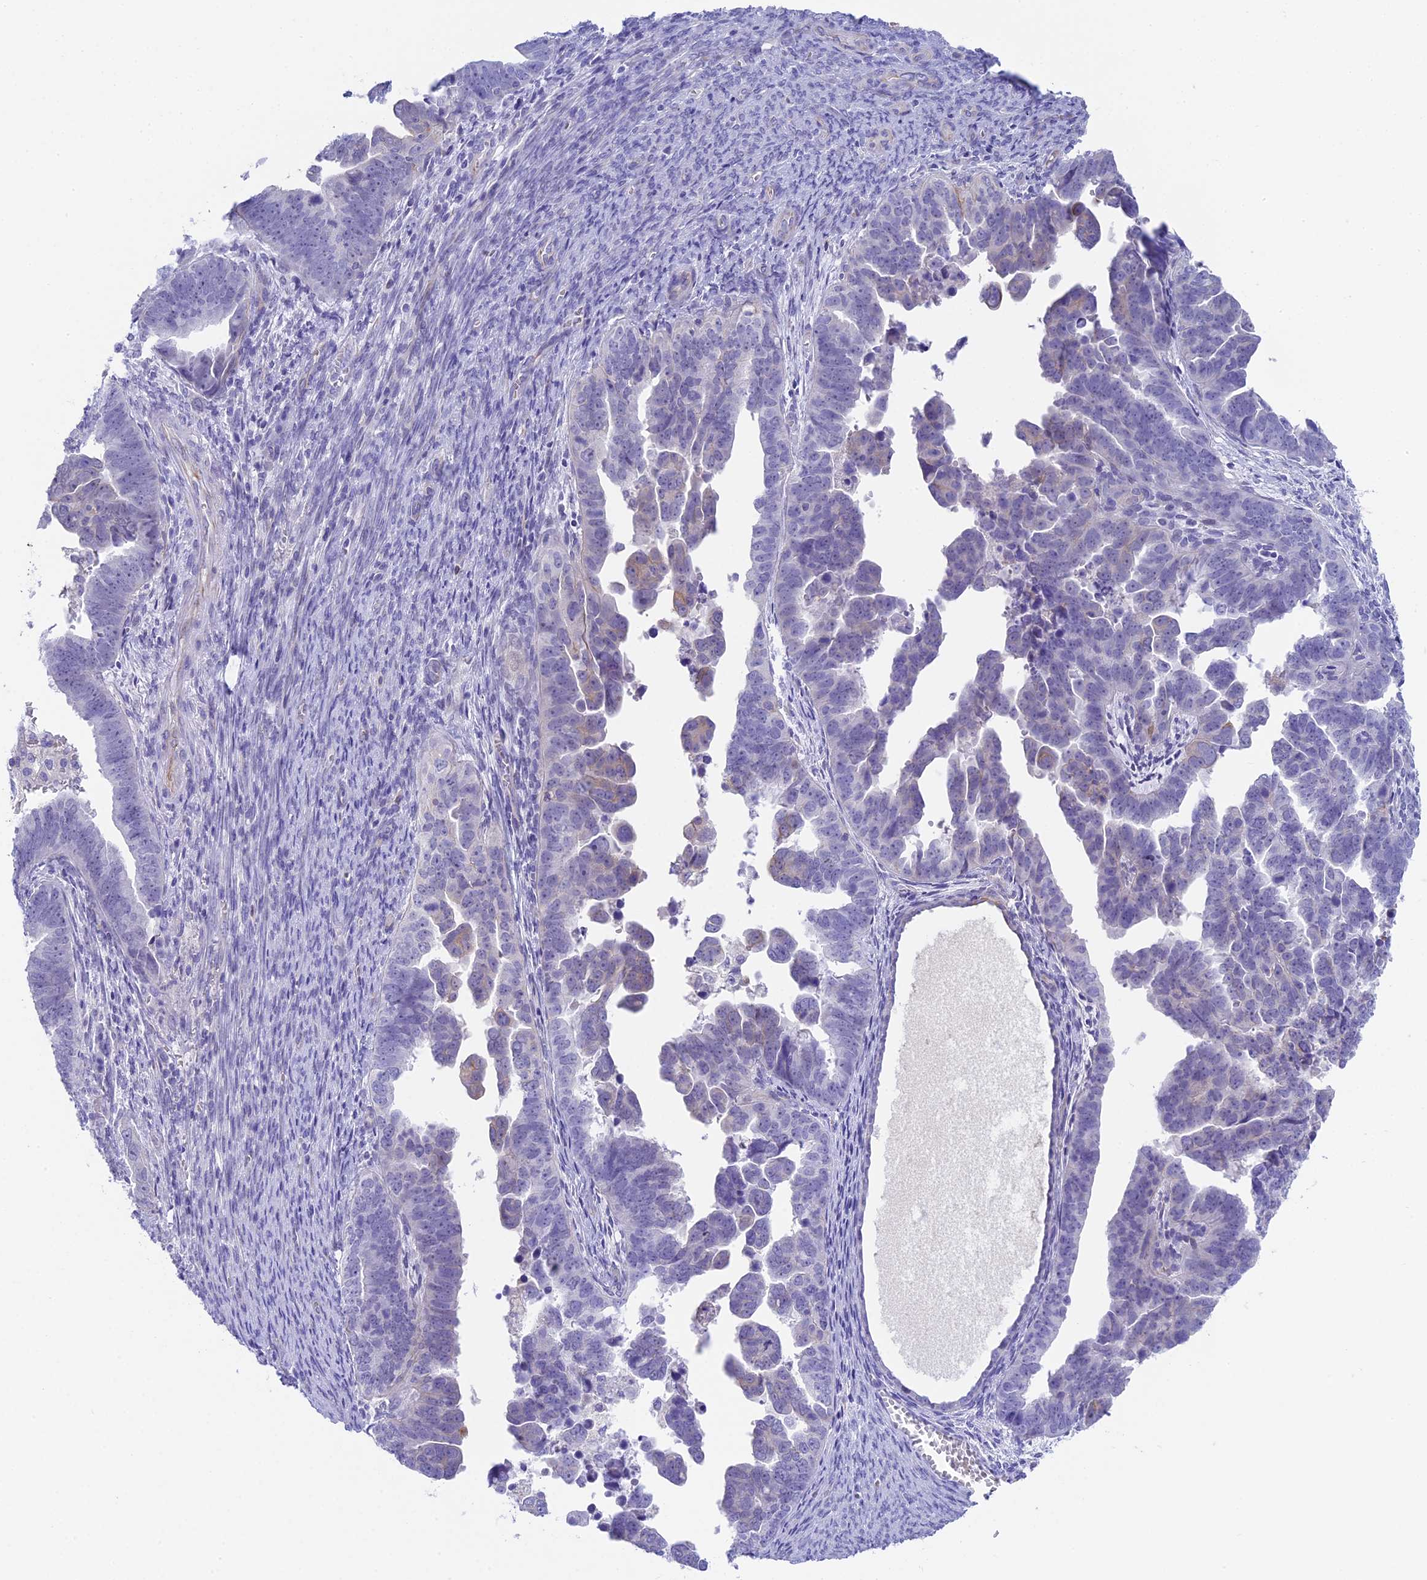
{"staining": {"intensity": "negative", "quantity": "none", "location": "none"}, "tissue": "endometrial cancer", "cell_type": "Tumor cells", "image_type": "cancer", "snomed": [{"axis": "morphology", "description": "Adenocarcinoma, NOS"}, {"axis": "topography", "description": "Endometrium"}], "caption": "Immunohistochemistry photomicrograph of endometrial adenocarcinoma stained for a protein (brown), which reveals no positivity in tumor cells.", "gene": "TACSTD2", "patient": {"sex": "female", "age": 75}}